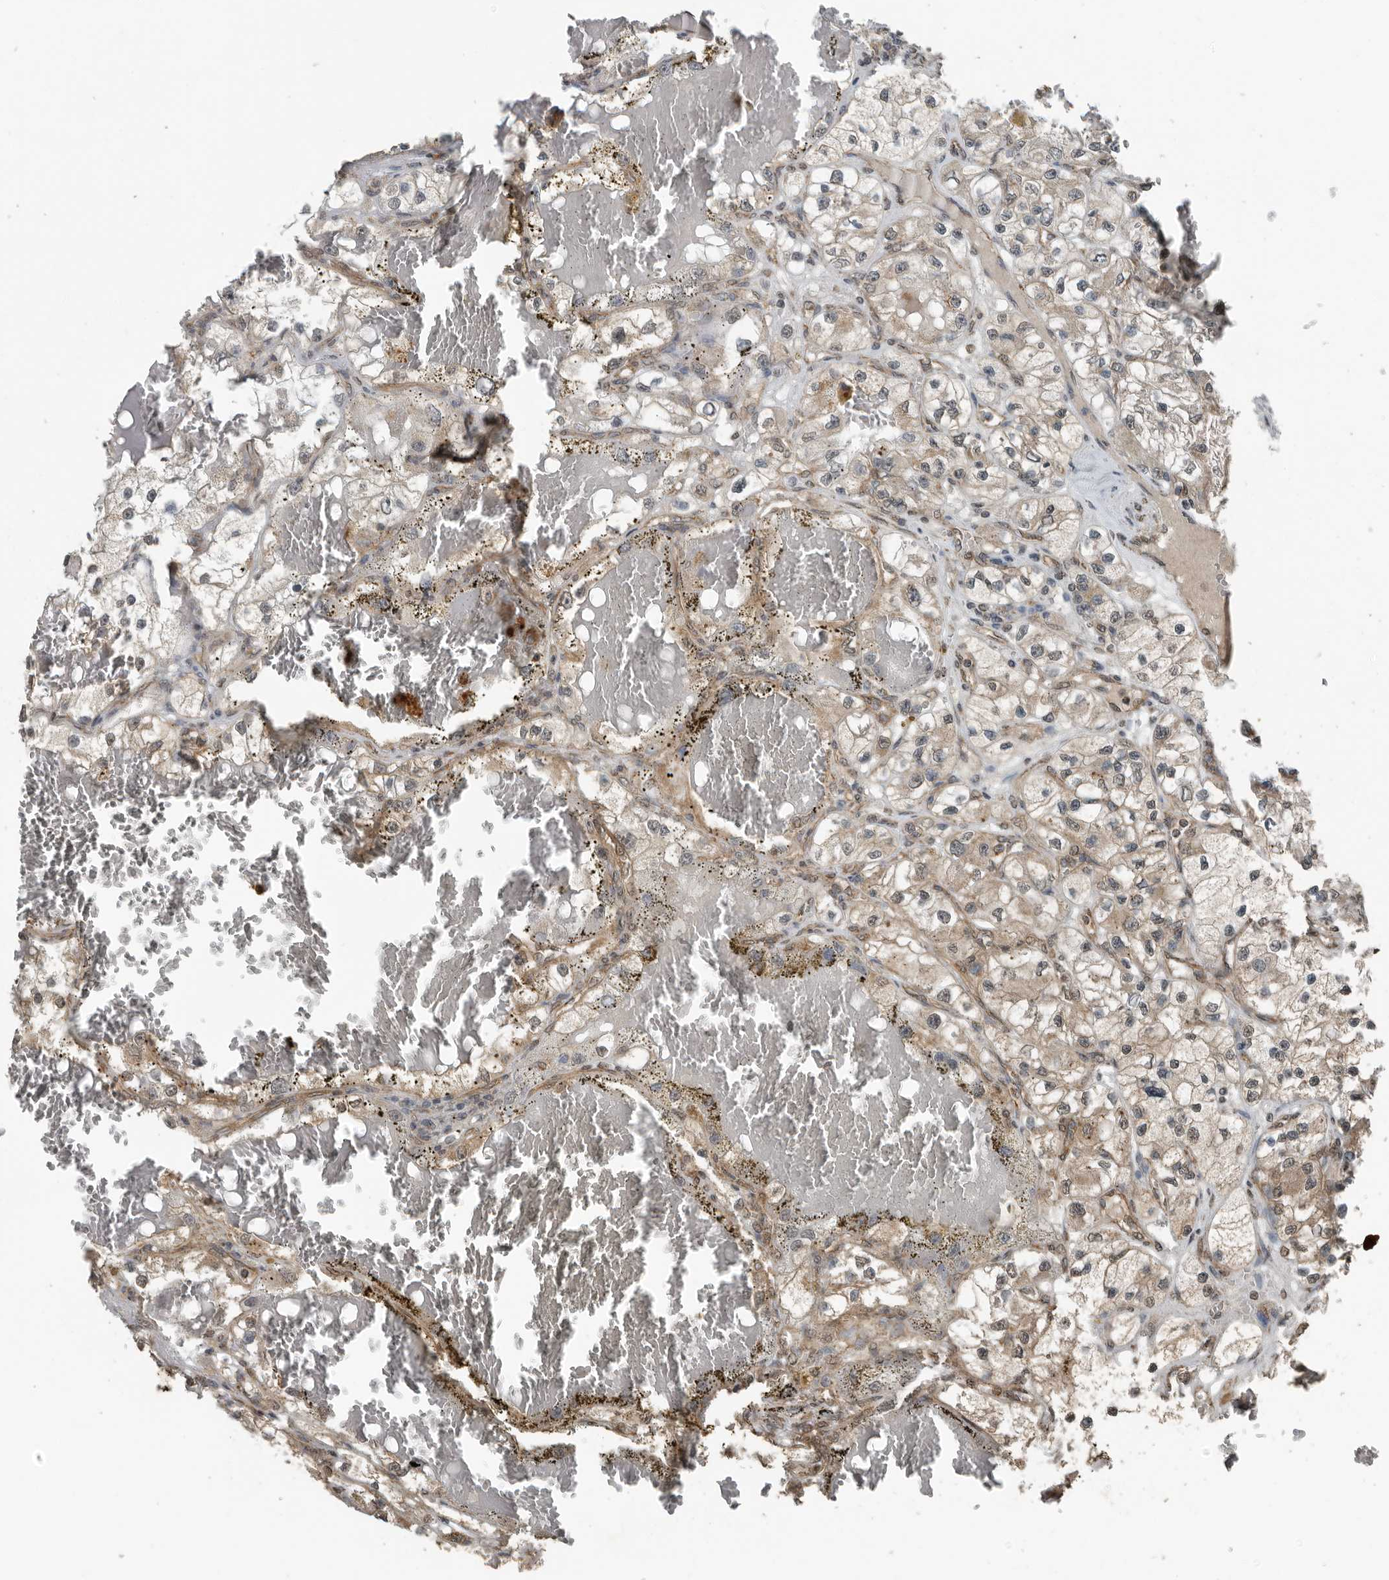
{"staining": {"intensity": "weak", "quantity": ">75%", "location": "cytoplasmic/membranous"}, "tissue": "renal cancer", "cell_type": "Tumor cells", "image_type": "cancer", "snomed": [{"axis": "morphology", "description": "Adenocarcinoma, NOS"}, {"axis": "topography", "description": "Kidney"}], "caption": "About >75% of tumor cells in human renal cancer reveal weak cytoplasmic/membranous protein expression as visualized by brown immunohistochemical staining.", "gene": "AFAP1", "patient": {"sex": "female", "age": 57}}